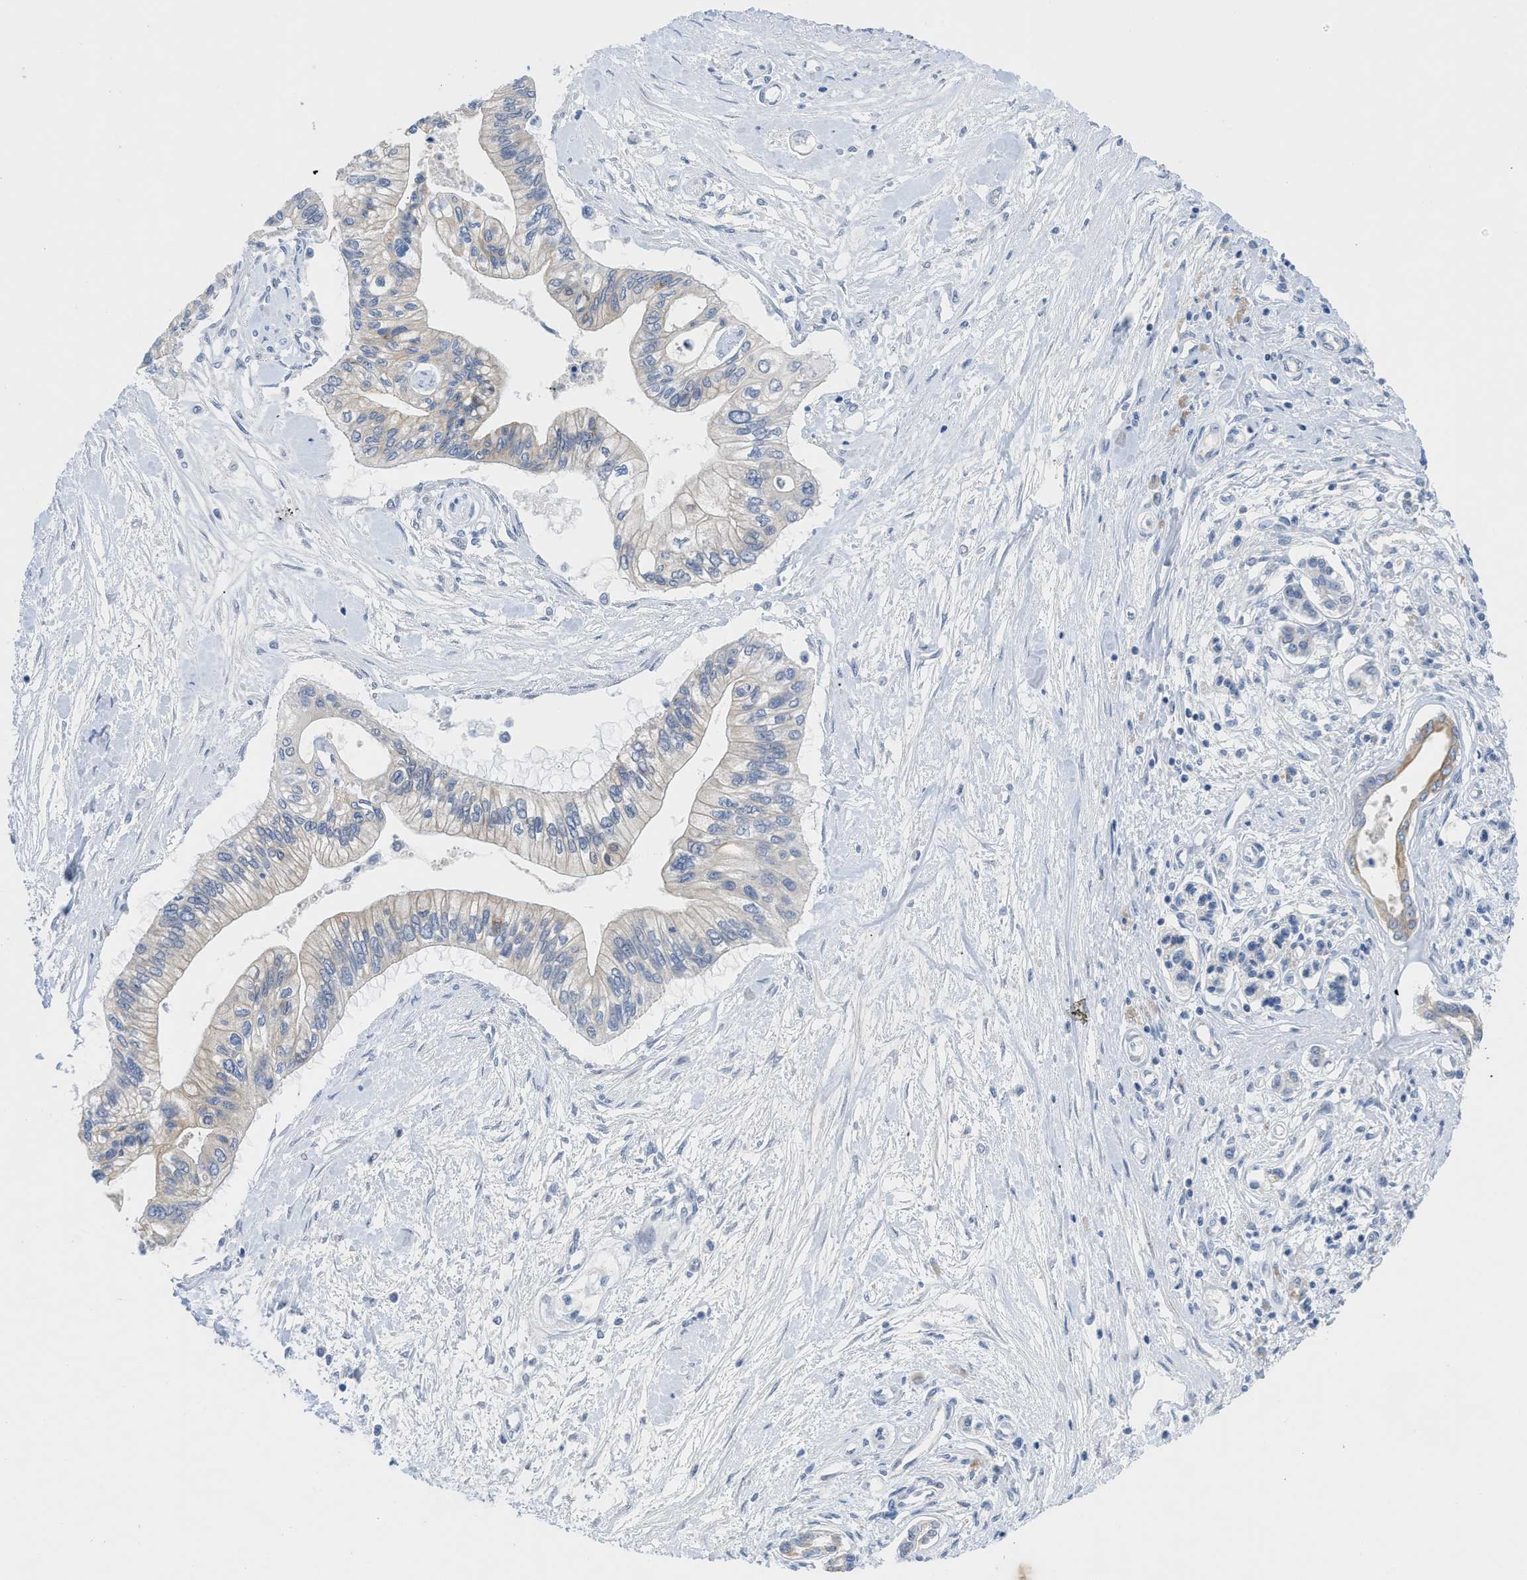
{"staining": {"intensity": "negative", "quantity": "none", "location": "none"}, "tissue": "pancreatic cancer", "cell_type": "Tumor cells", "image_type": "cancer", "snomed": [{"axis": "morphology", "description": "Adenocarcinoma, NOS"}, {"axis": "topography", "description": "Pancreas"}], "caption": "An immunohistochemistry (IHC) photomicrograph of pancreatic adenocarcinoma is shown. There is no staining in tumor cells of pancreatic adenocarcinoma.", "gene": "OR9K2", "patient": {"sex": "female", "age": 77}}